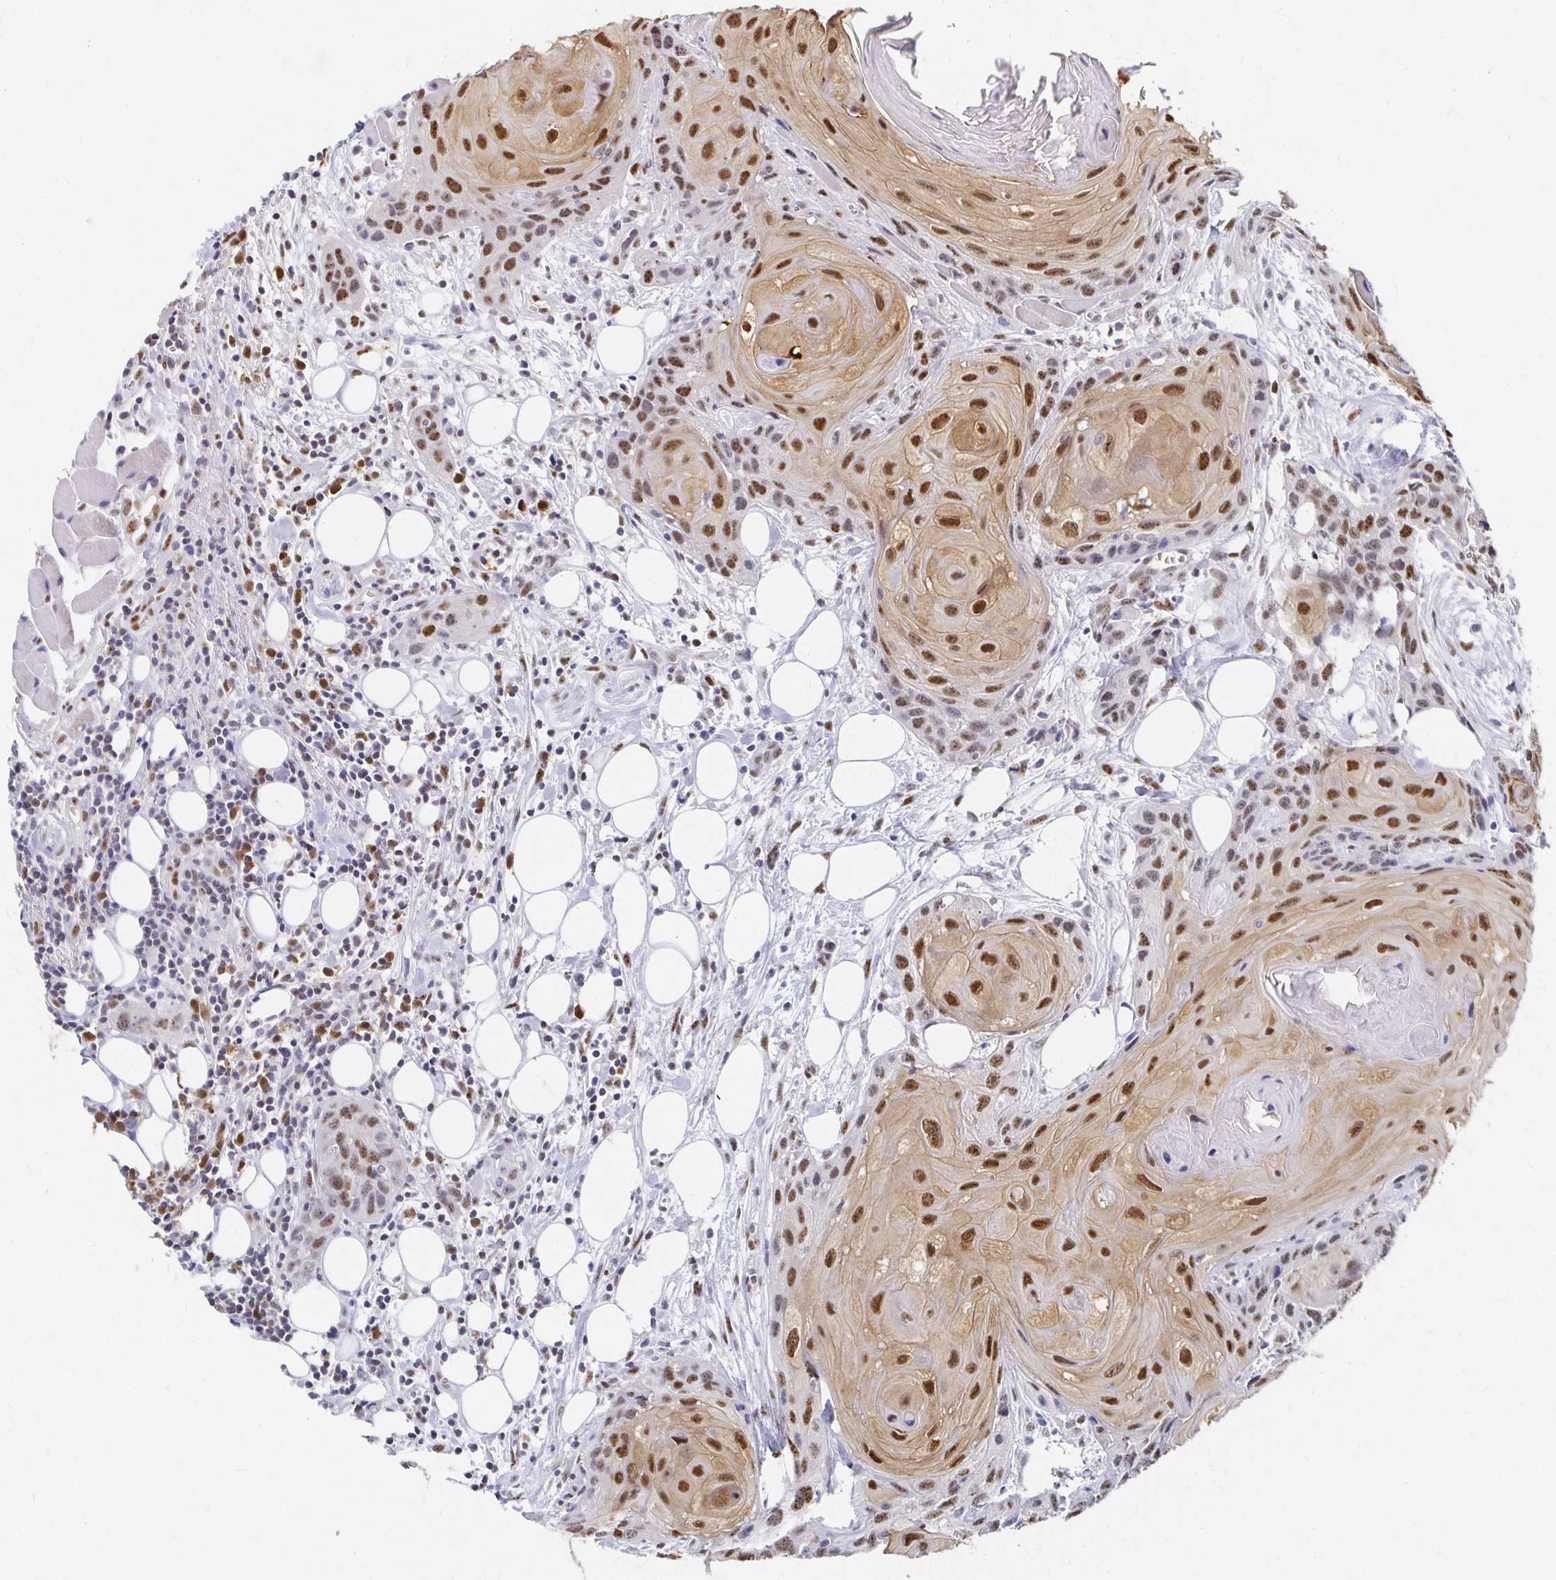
{"staining": {"intensity": "moderate", "quantity": ">75%", "location": "cytoplasmic/membranous,nuclear"}, "tissue": "head and neck cancer", "cell_type": "Tumor cells", "image_type": "cancer", "snomed": [{"axis": "morphology", "description": "Squamous cell carcinoma, NOS"}, {"axis": "topography", "description": "Oral tissue"}, {"axis": "topography", "description": "Head-Neck"}], "caption": "Protein expression analysis of head and neck cancer demonstrates moderate cytoplasmic/membranous and nuclear positivity in about >75% of tumor cells.", "gene": "CLIC3", "patient": {"sex": "male", "age": 58}}